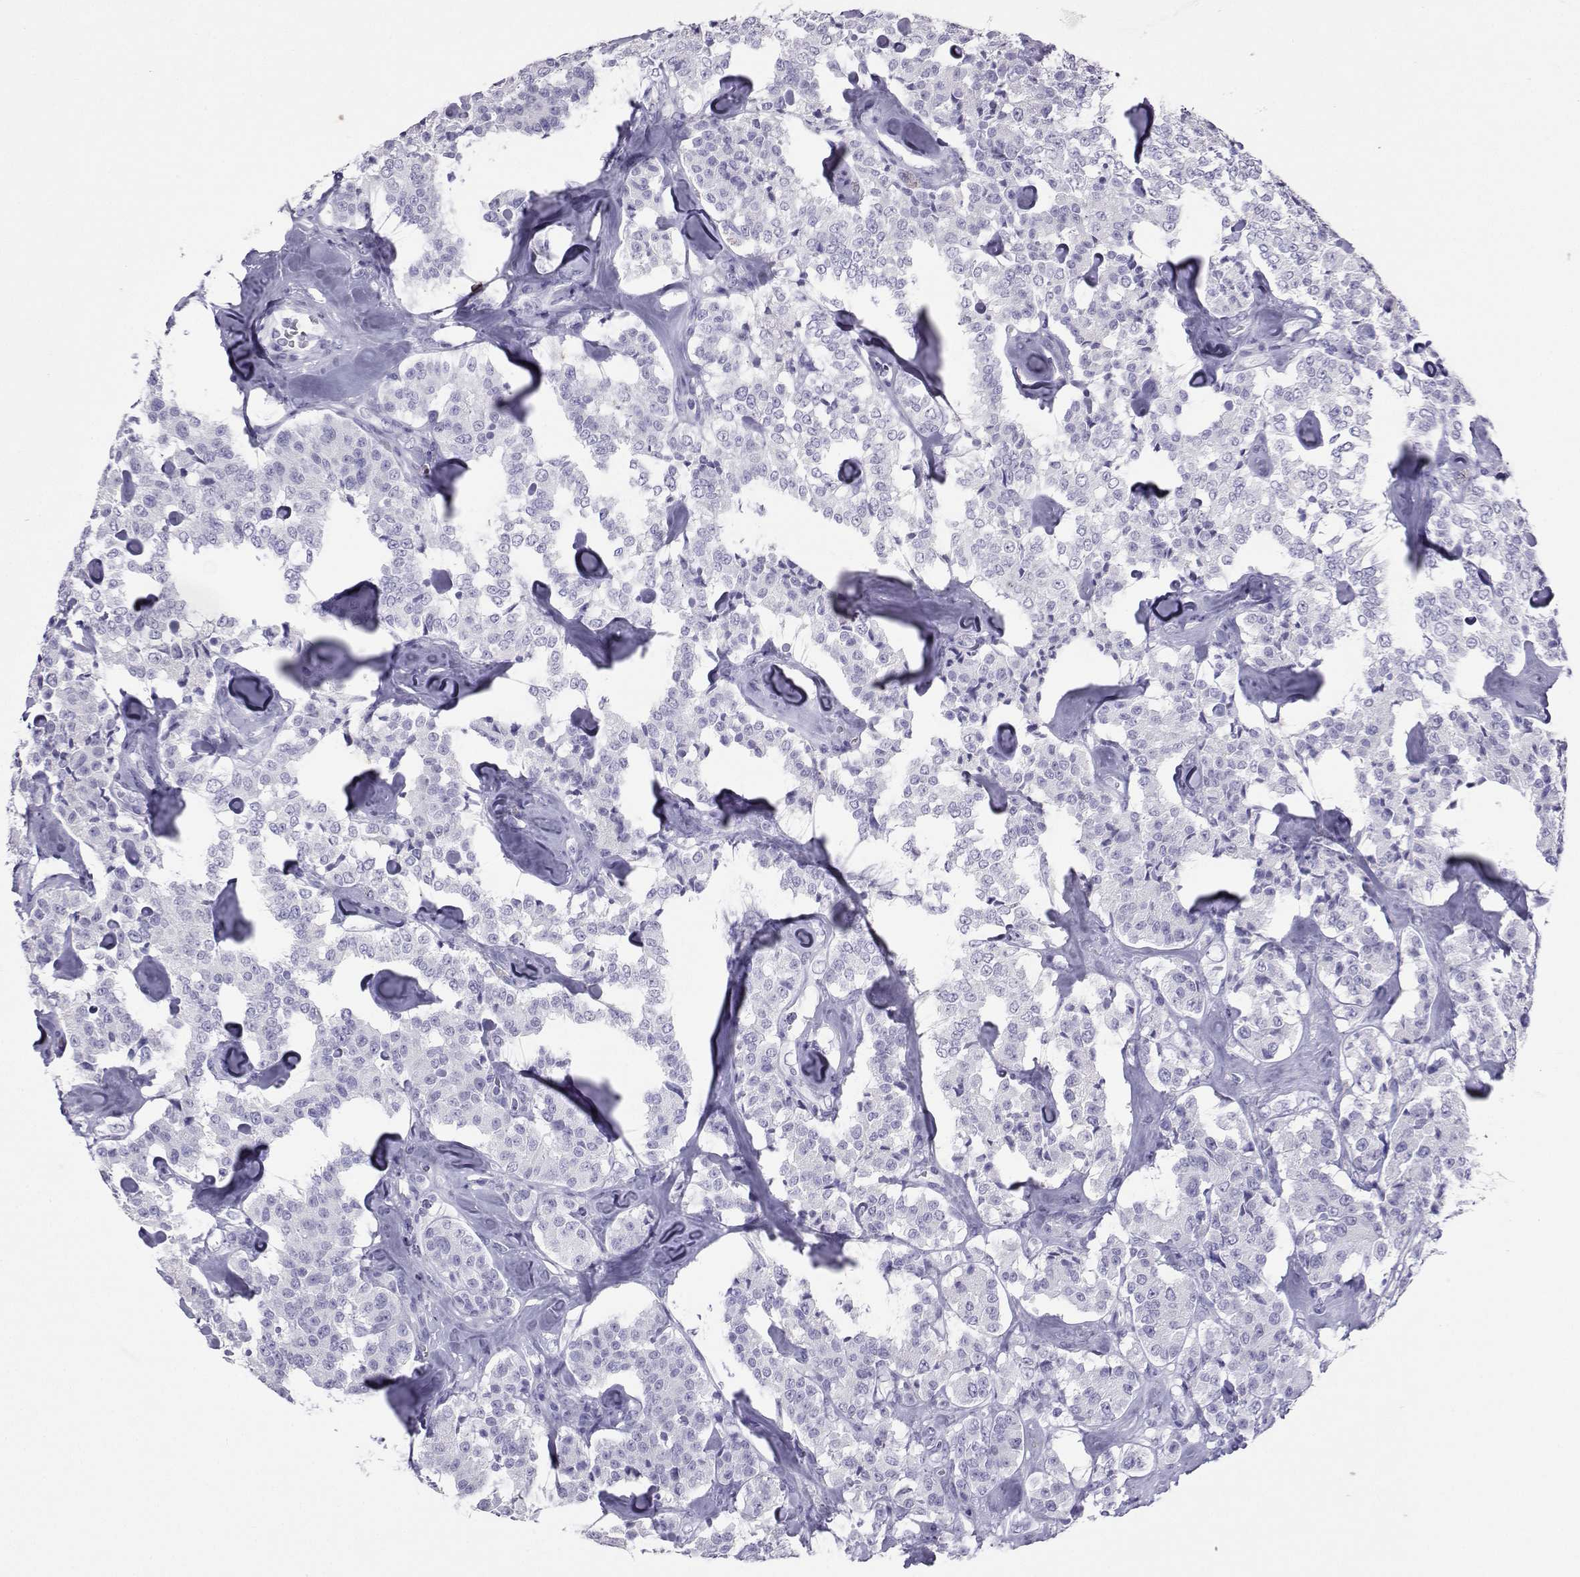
{"staining": {"intensity": "negative", "quantity": "none", "location": "none"}, "tissue": "carcinoid", "cell_type": "Tumor cells", "image_type": "cancer", "snomed": [{"axis": "morphology", "description": "Carcinoid, malignant, NOS"}, {"axis": "topography", "description": "Pancreas"}], "caption": "Tumor cells show no significant positivity in carcinoid.", "gene": "LORICRIN", "patient": {"sex": "male", "age": 41}}